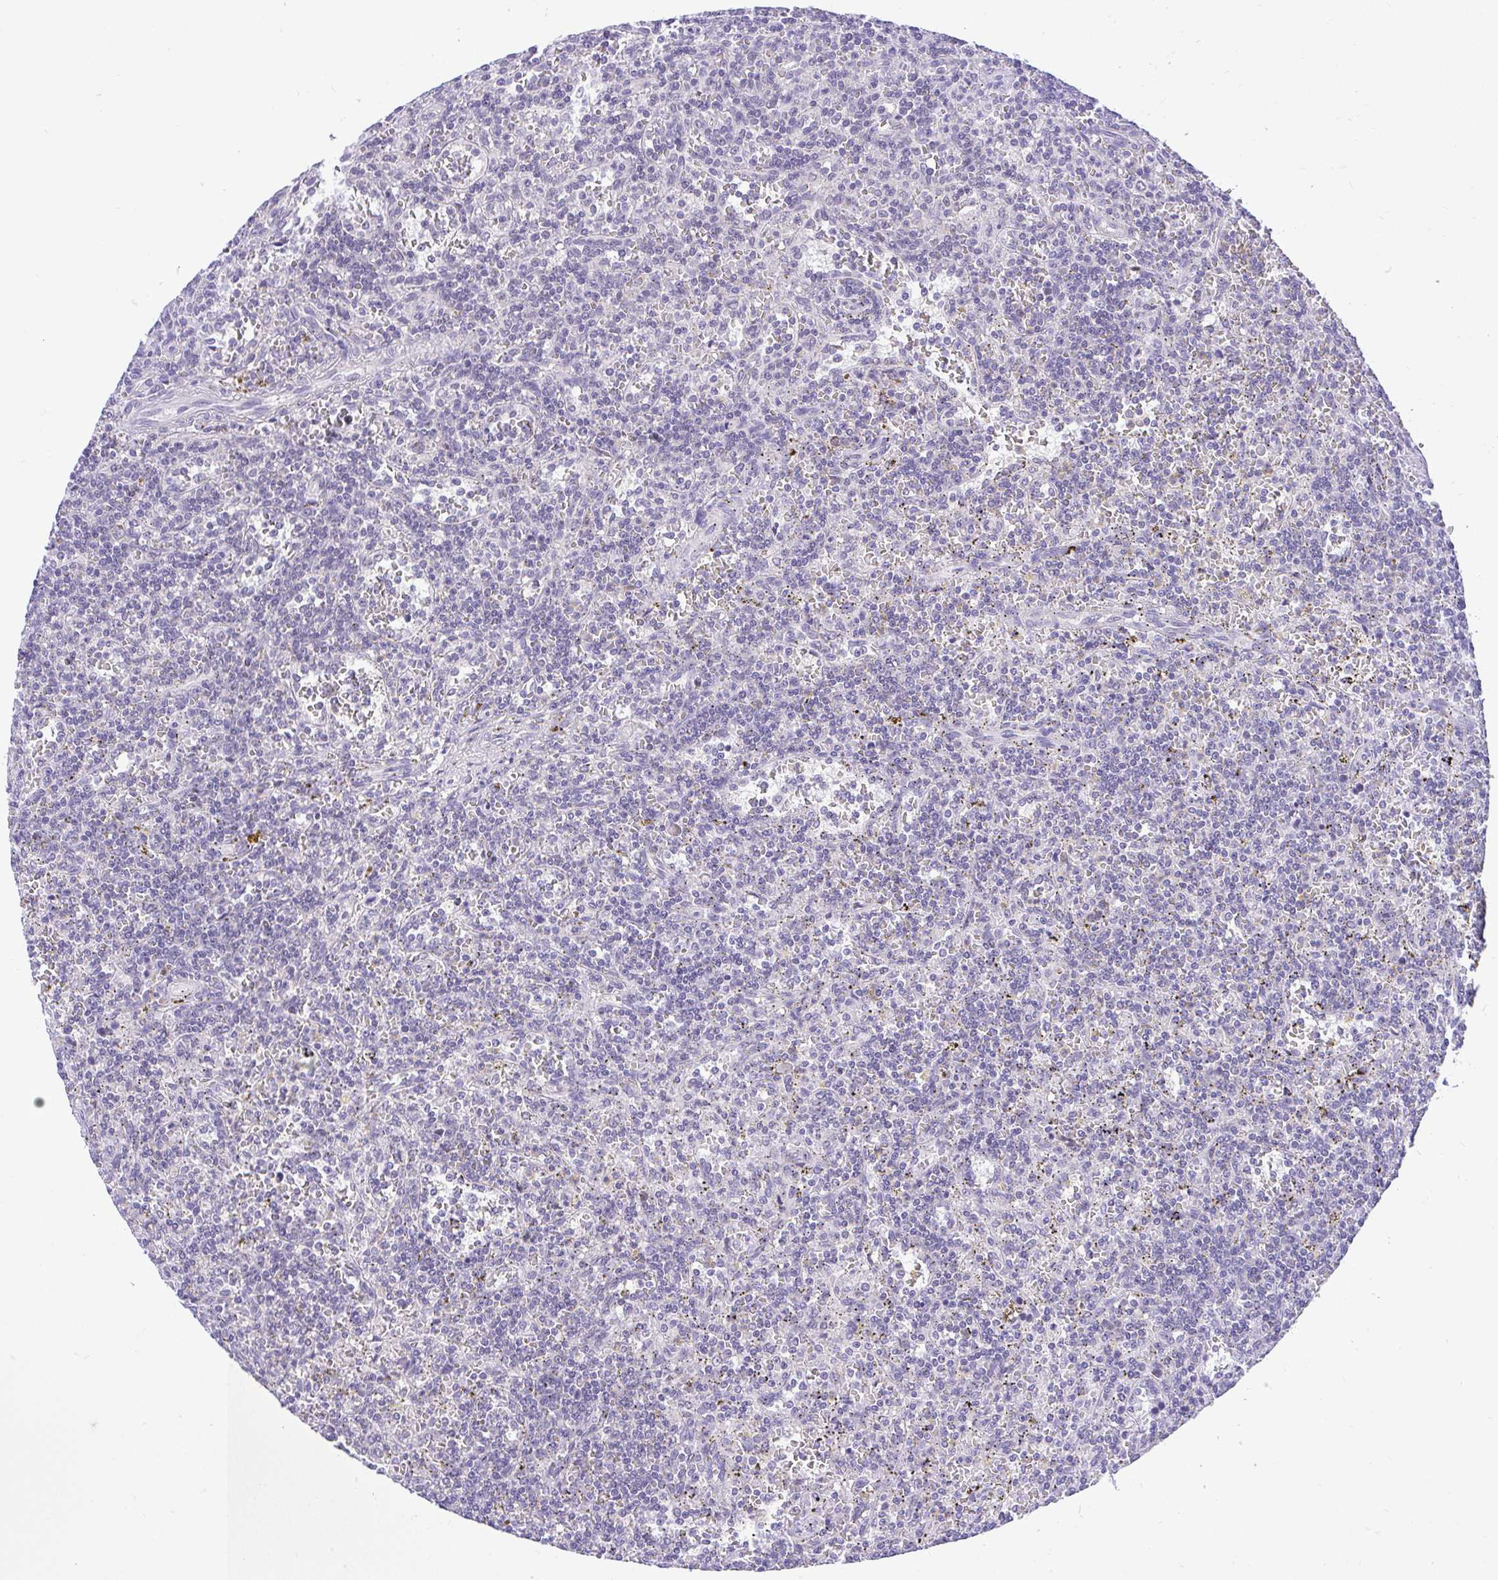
{"staining": {"intensity": "negative", "quantity": "none", "location": "none"}, "tissue": "lymphoma", "cell_type": "Tumor cells", "image_type": "cancer", "snomed": [{"axis": "morphology", "description": "Malignant lymphoma, non-Hodgkin's type, Low grade"}, {"axis": "topography", "description": "Spleen"}], "caption": "The photomicrograph displays no significant expression in tumor cells of lymphoma.", "gene": "PYCR2", "patient": {"sex": "male", "age": 73}}